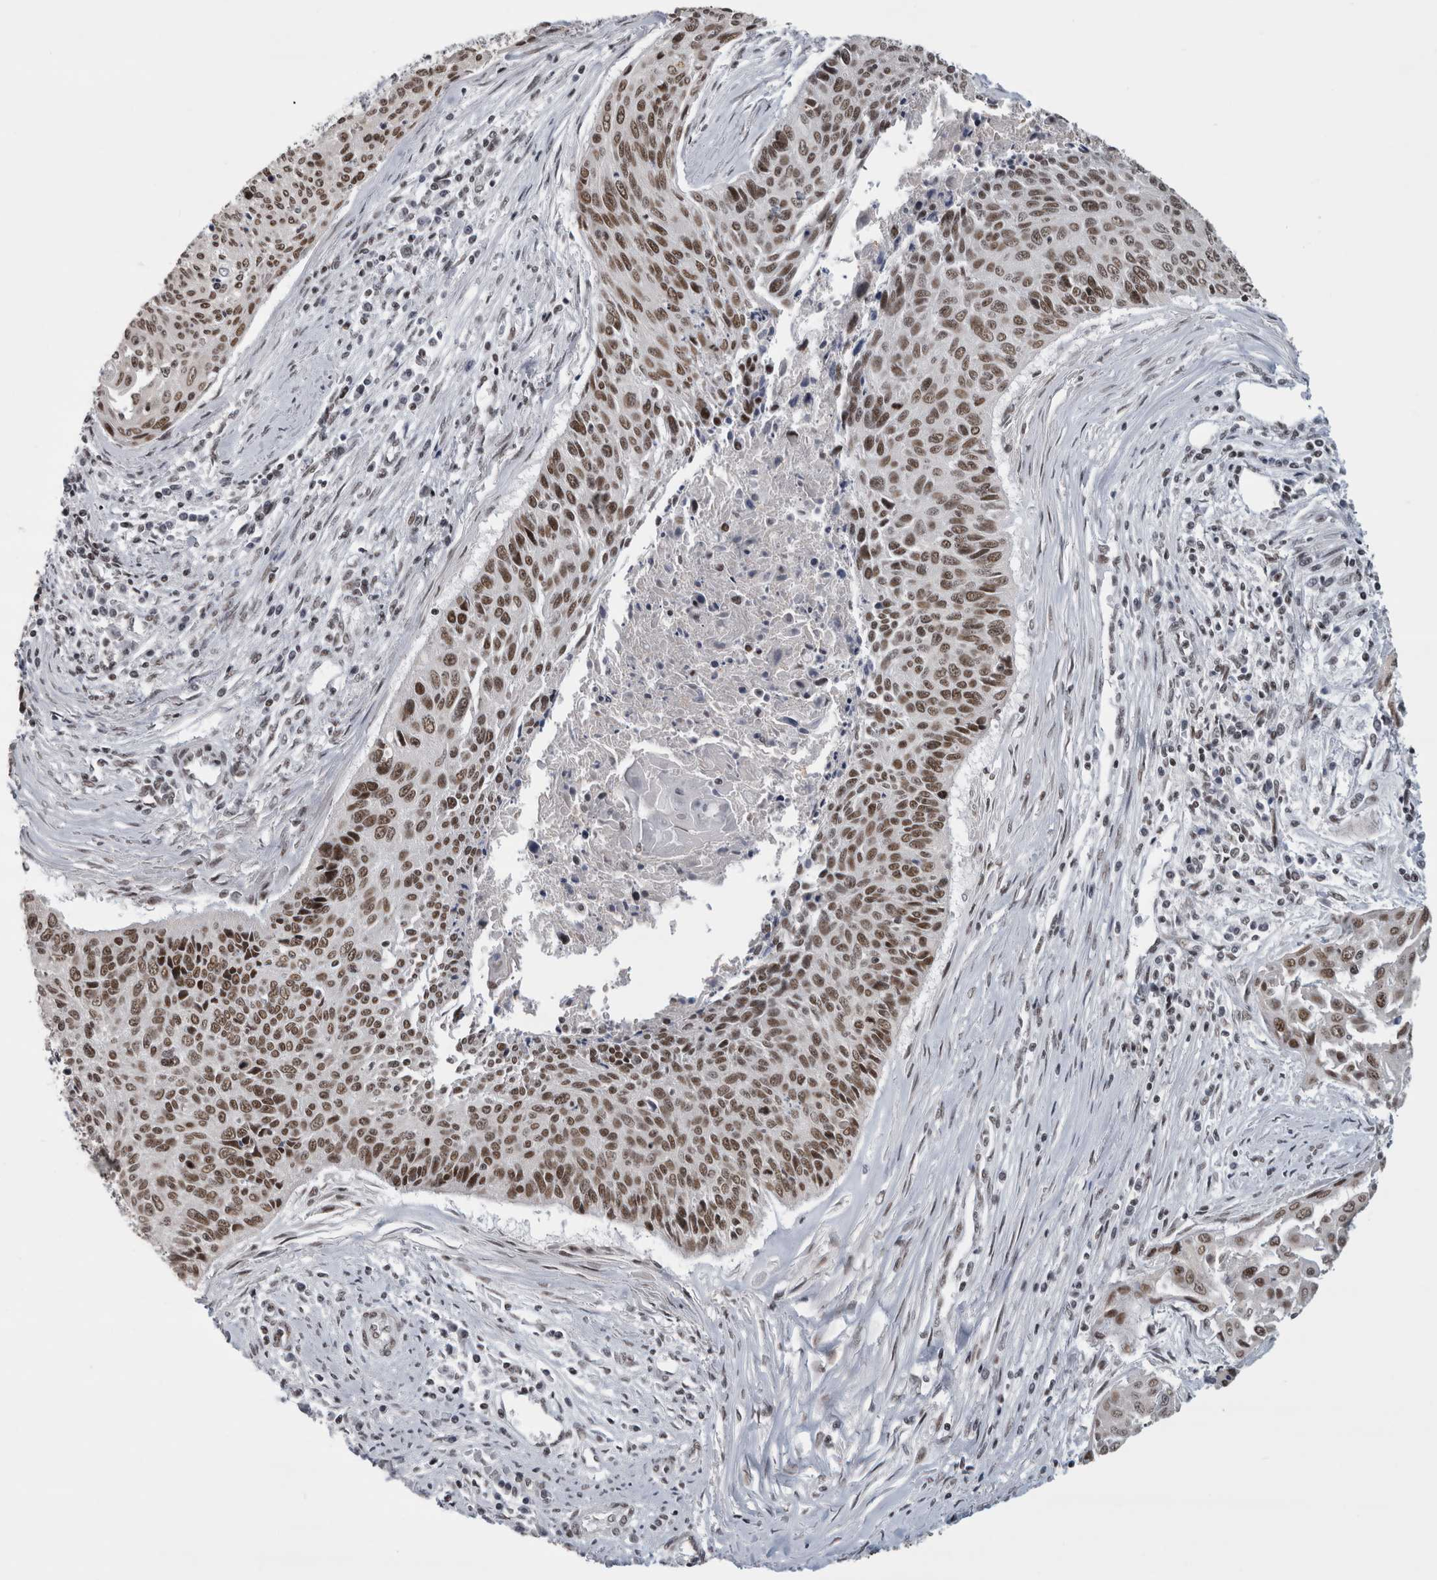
{"staining": {"intensity": "moderate", "quantity": ">75%", "location": "nuclear"}, "tissue": "cervical cancer", "cell_type": "Tumor cells", "image_type": "cancer", "snomed": [{"axis": "morphology", "description": "Squamous cell carcinoma, NOS"}, {"axis": "topography", "description": "Cervix"}], "caption": "This is a photomicrograph of IHC staining of cervical cancer, which shows moderate positivity in the nuclear of tumor cells.", "gene": "ARID4B", "patient": {"sex": "female", "age": 55}}